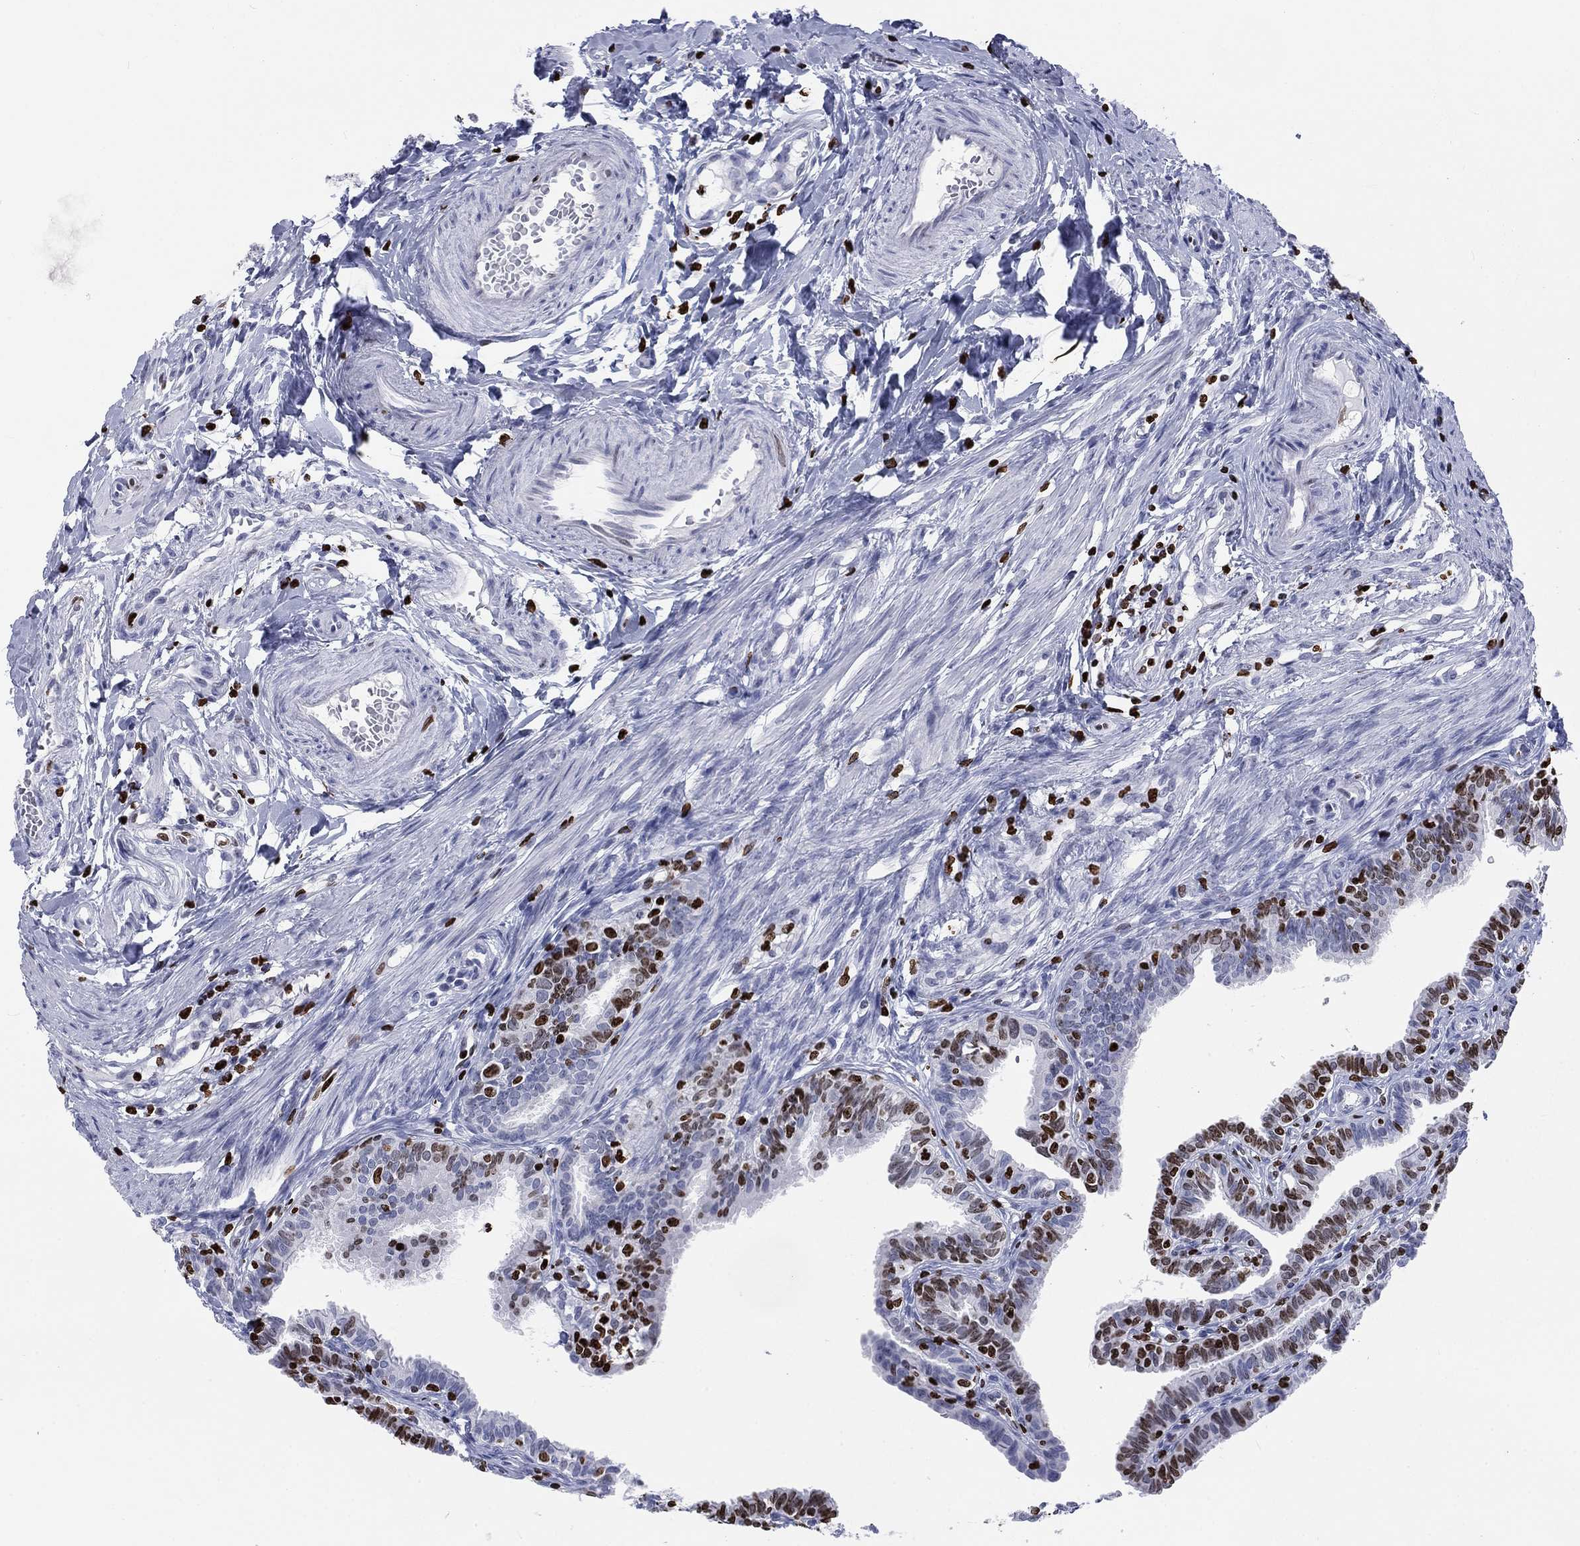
{"staining": {"intensity": "strong", "quantity": "25%-75%", "location": "nuclear"}, "tissue": "fallopian tube", "cell_type": "Glandular cells", "image_type": "normal", "snomed": [{"axis": "morphology", "description": "Normal tissue, NOS"}, {"axis": "topography", "description": "Fallopian tube"}], "caption": "Human fallopian tube stained for a protein (brown) exhibits strong nuclear positive positivity in about 25%-75% of glandular cells.", "gene": "H1", "patient": {"sex": "female", "age": 36}}